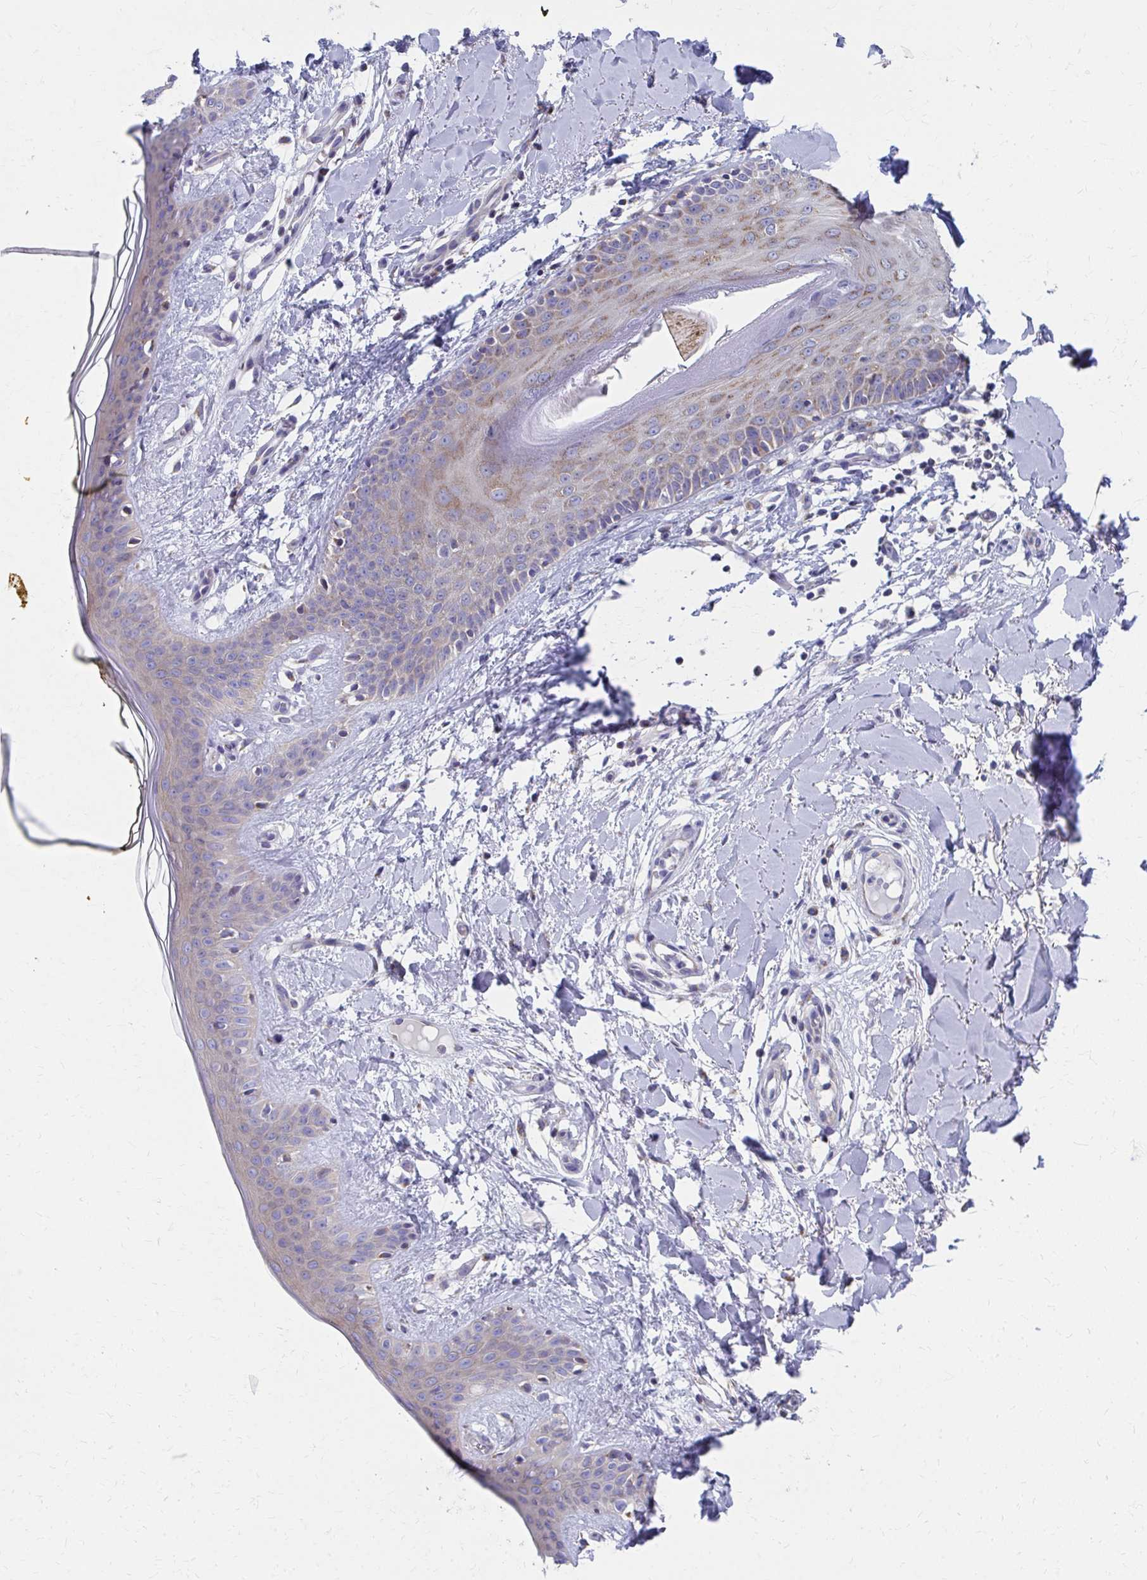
{"staining": {"intensity": "negative", "quantity": "none", "location": "none"}, "tissue": "skin", "cell_type": "Fibroblasts", "image_type": "normal", "snomed": [{"axis": "morphology", "description": "Normal tissue, NOS"}, {"axis": "topography", "description": "Skin"}], "caption": "Protein analysis of benign skin exhibits no significant expression in fibroblasts. (Stains: DAB immunohistochemistry (IHC) with hematoxylin counter stain, Microscopy: brightfield microscopy at high magnification).", "gene": "RCC1L", "patient": {"sex": "female", "age": 34}}